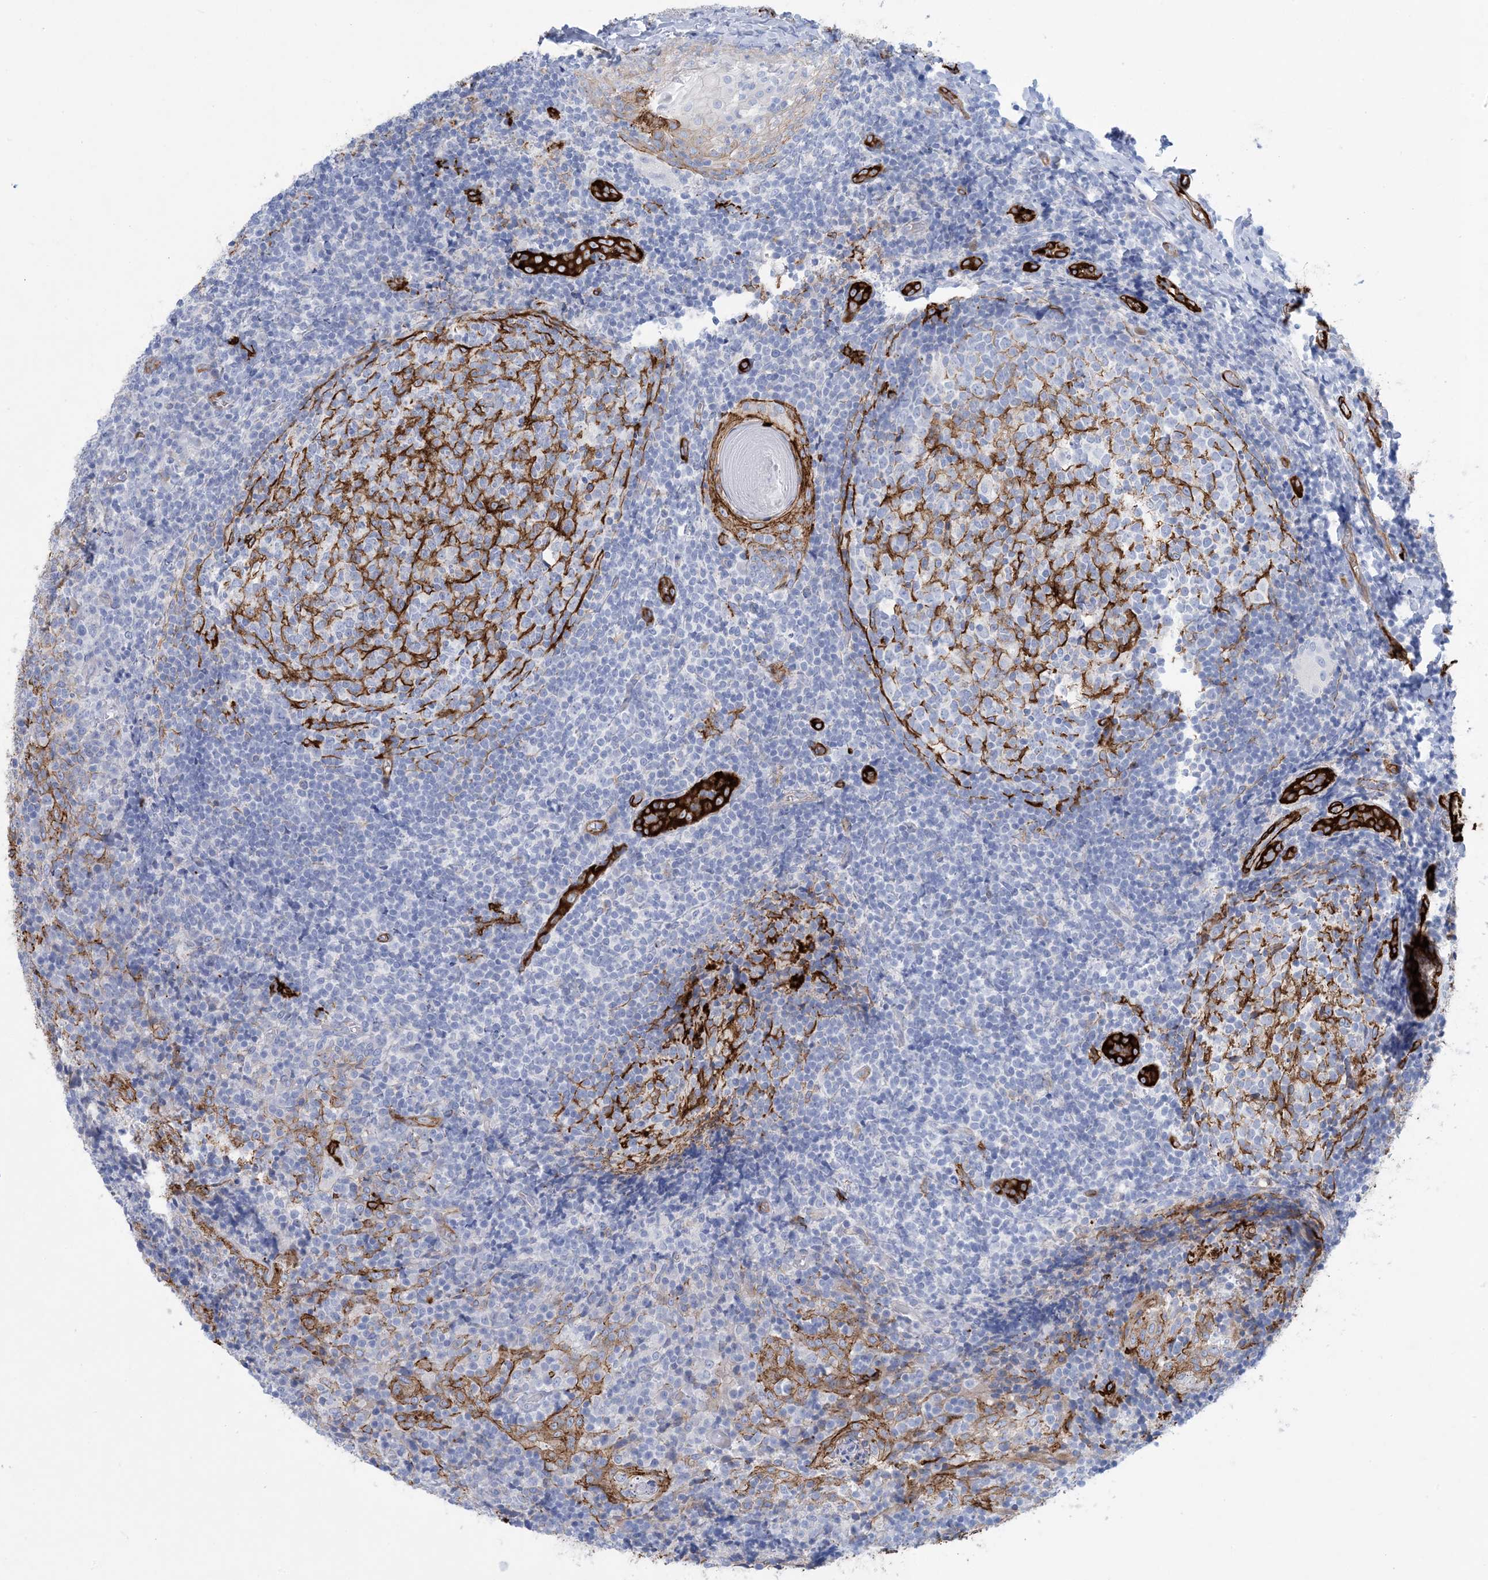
{"staining": {"intensity": "negative", "quantity": "none", "location": "none"}, "tissue": "tonsil", "cell_type": "Germinal center cells", "image_type": "normal", "snomed": [{"axis": "morphology", "description": "Normal tissue, NOS"}, {"axis": "topography", "description": "Tonsil"}], "caption": "This is an IHC micrograph of benign tonsil. There is no positivity in germinal center cells.", "gene": "SHANK1", "patient": {"sex": "female", "age": 19}}